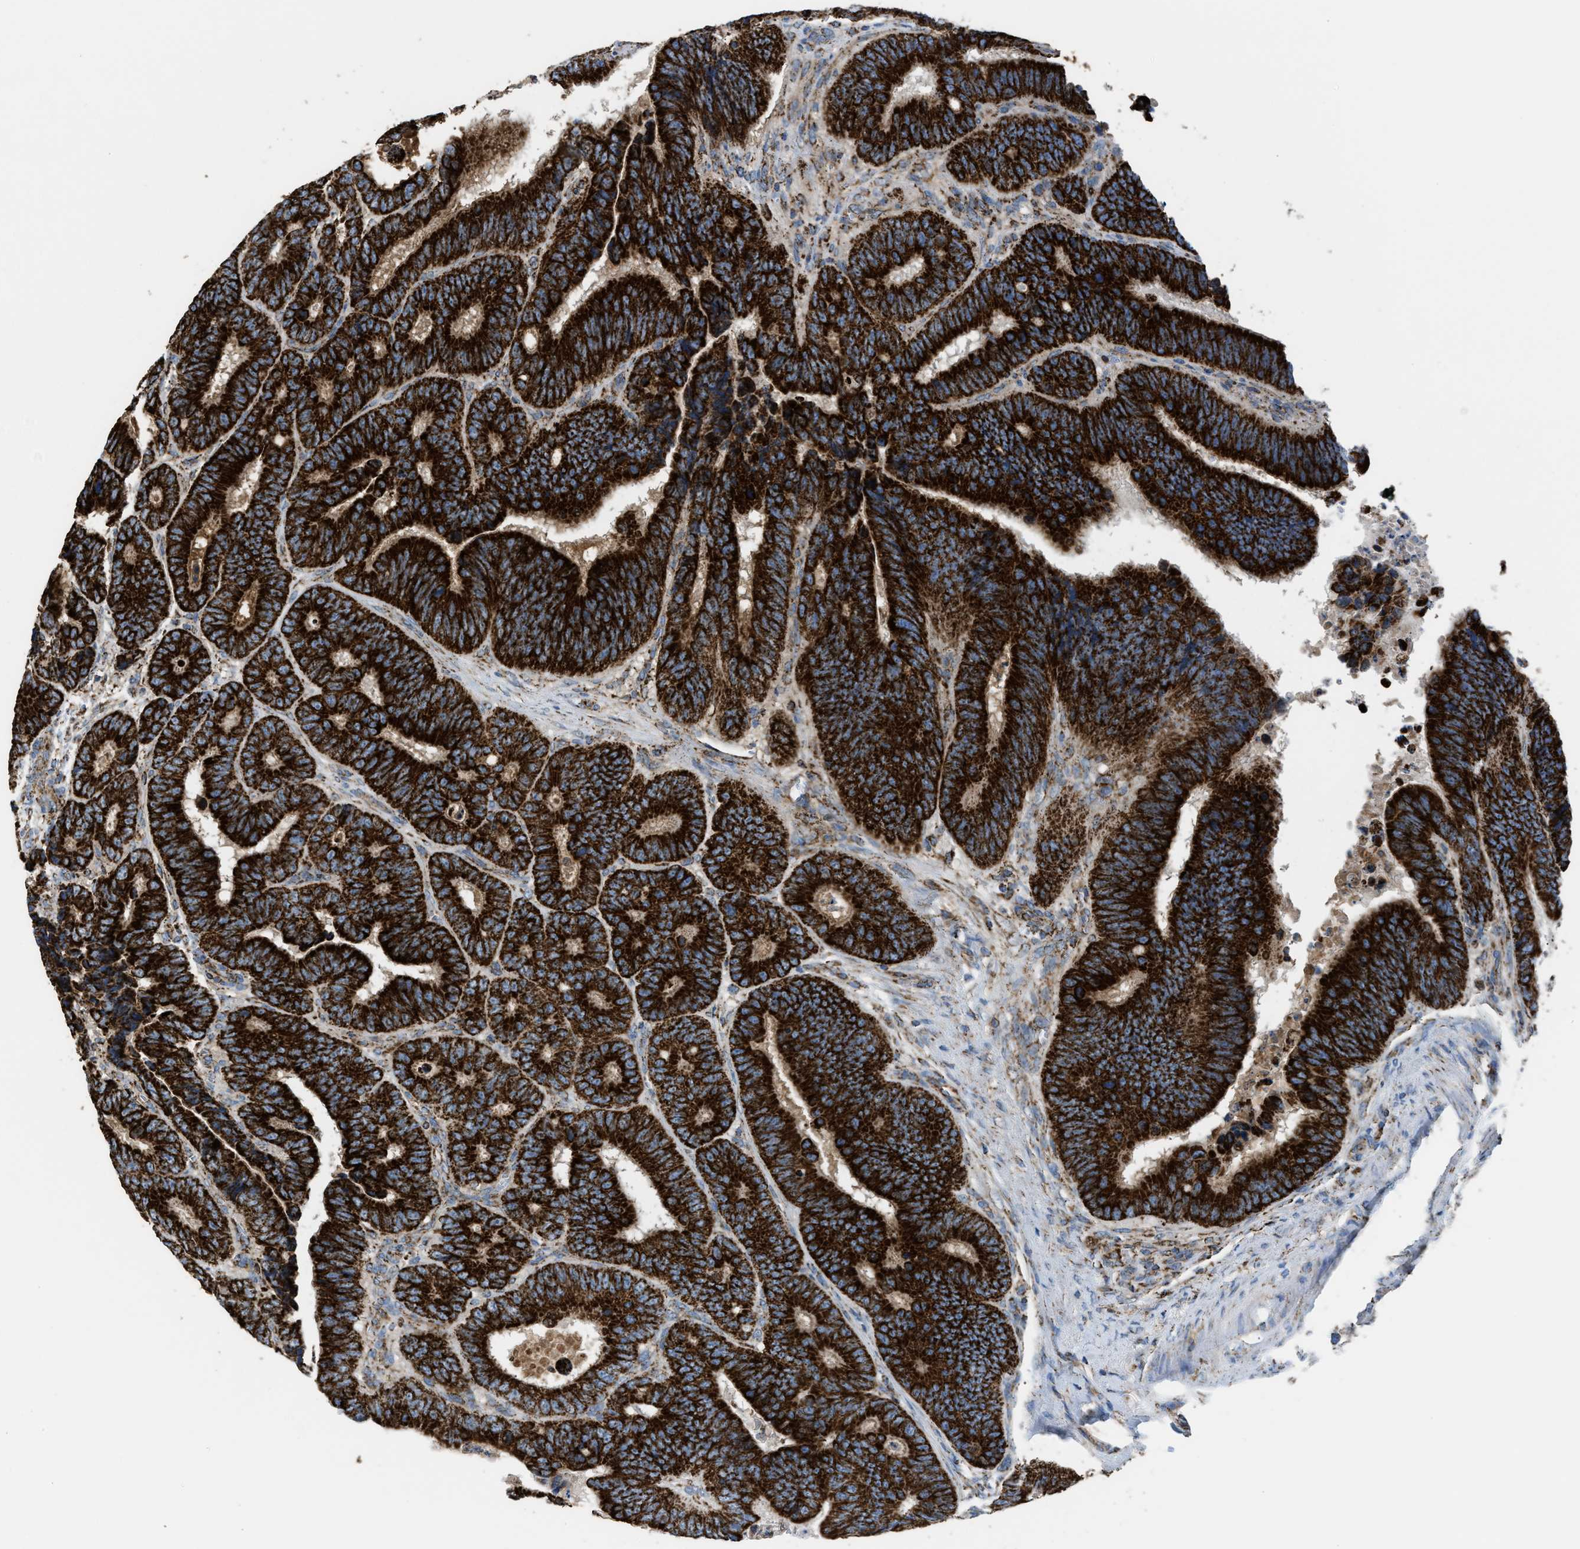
{"staining": {"intensity": "strong", "quantity": ">75%", "location": "cytoplasmic/membranous"}, "tissue": "colorectal cancer", "cell_type": "Tumor cells", "image_type": "cancer", "snomed": [{"axis": "morphology", "description": "Inflammation, NOS"}, {"axis": "morphology", "description": "Adenocarcinoma, NOS"}, {"axis": "topography", "description": "Colon"}], "caption": "This photomicrograph reveals adenocarcinoma (colorectal) stained with IHC to label a protein in brown. The cytoplasmic/membranous of tumor cells show strong positivity for the protein. Nuclei are counter-stained blue.", "gene": "ECHS1", "patient": {"sex": "male", "age": 72}}